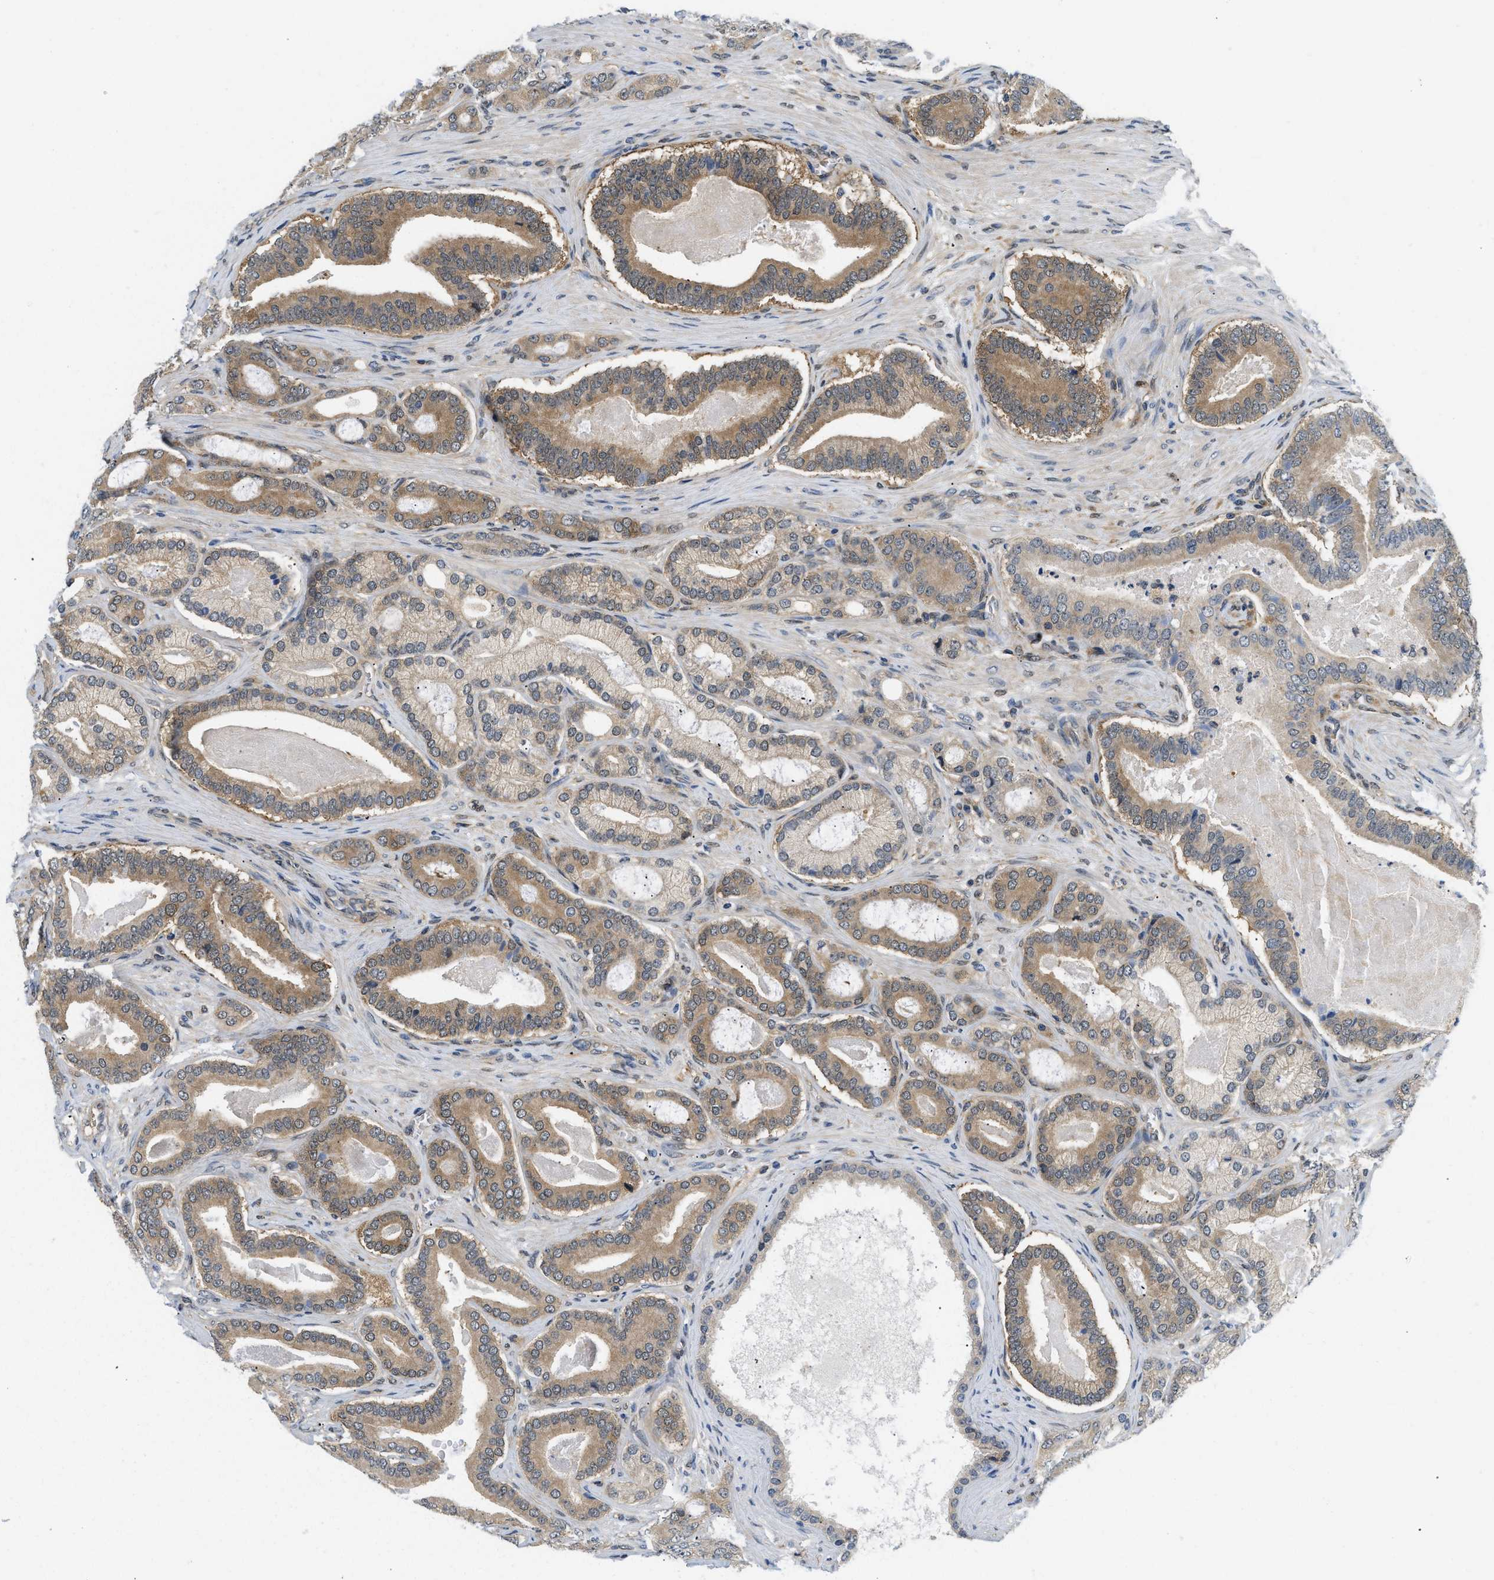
{"staining": {"intensity": "moderate", "quantity": ">75%", "location": "cytoplasmic/membranous"}, "tissue": "prostate cancer", "cell_type": "Tumor cells", "image_type": "cancer", "snomed": [{"axis": "morphology", "description": "Adenocarcinoma, High grade"}, {"axis": "topography", "description": "Prostate"}], "caption": "A brown stain highlights moderate cytoplasmic/membranous staining of a protein in prostate high-grade adenocarcinoma tumor cells.", "gene": "EIF4EBP2", "patient": {"sex": "male", "age": 60}}